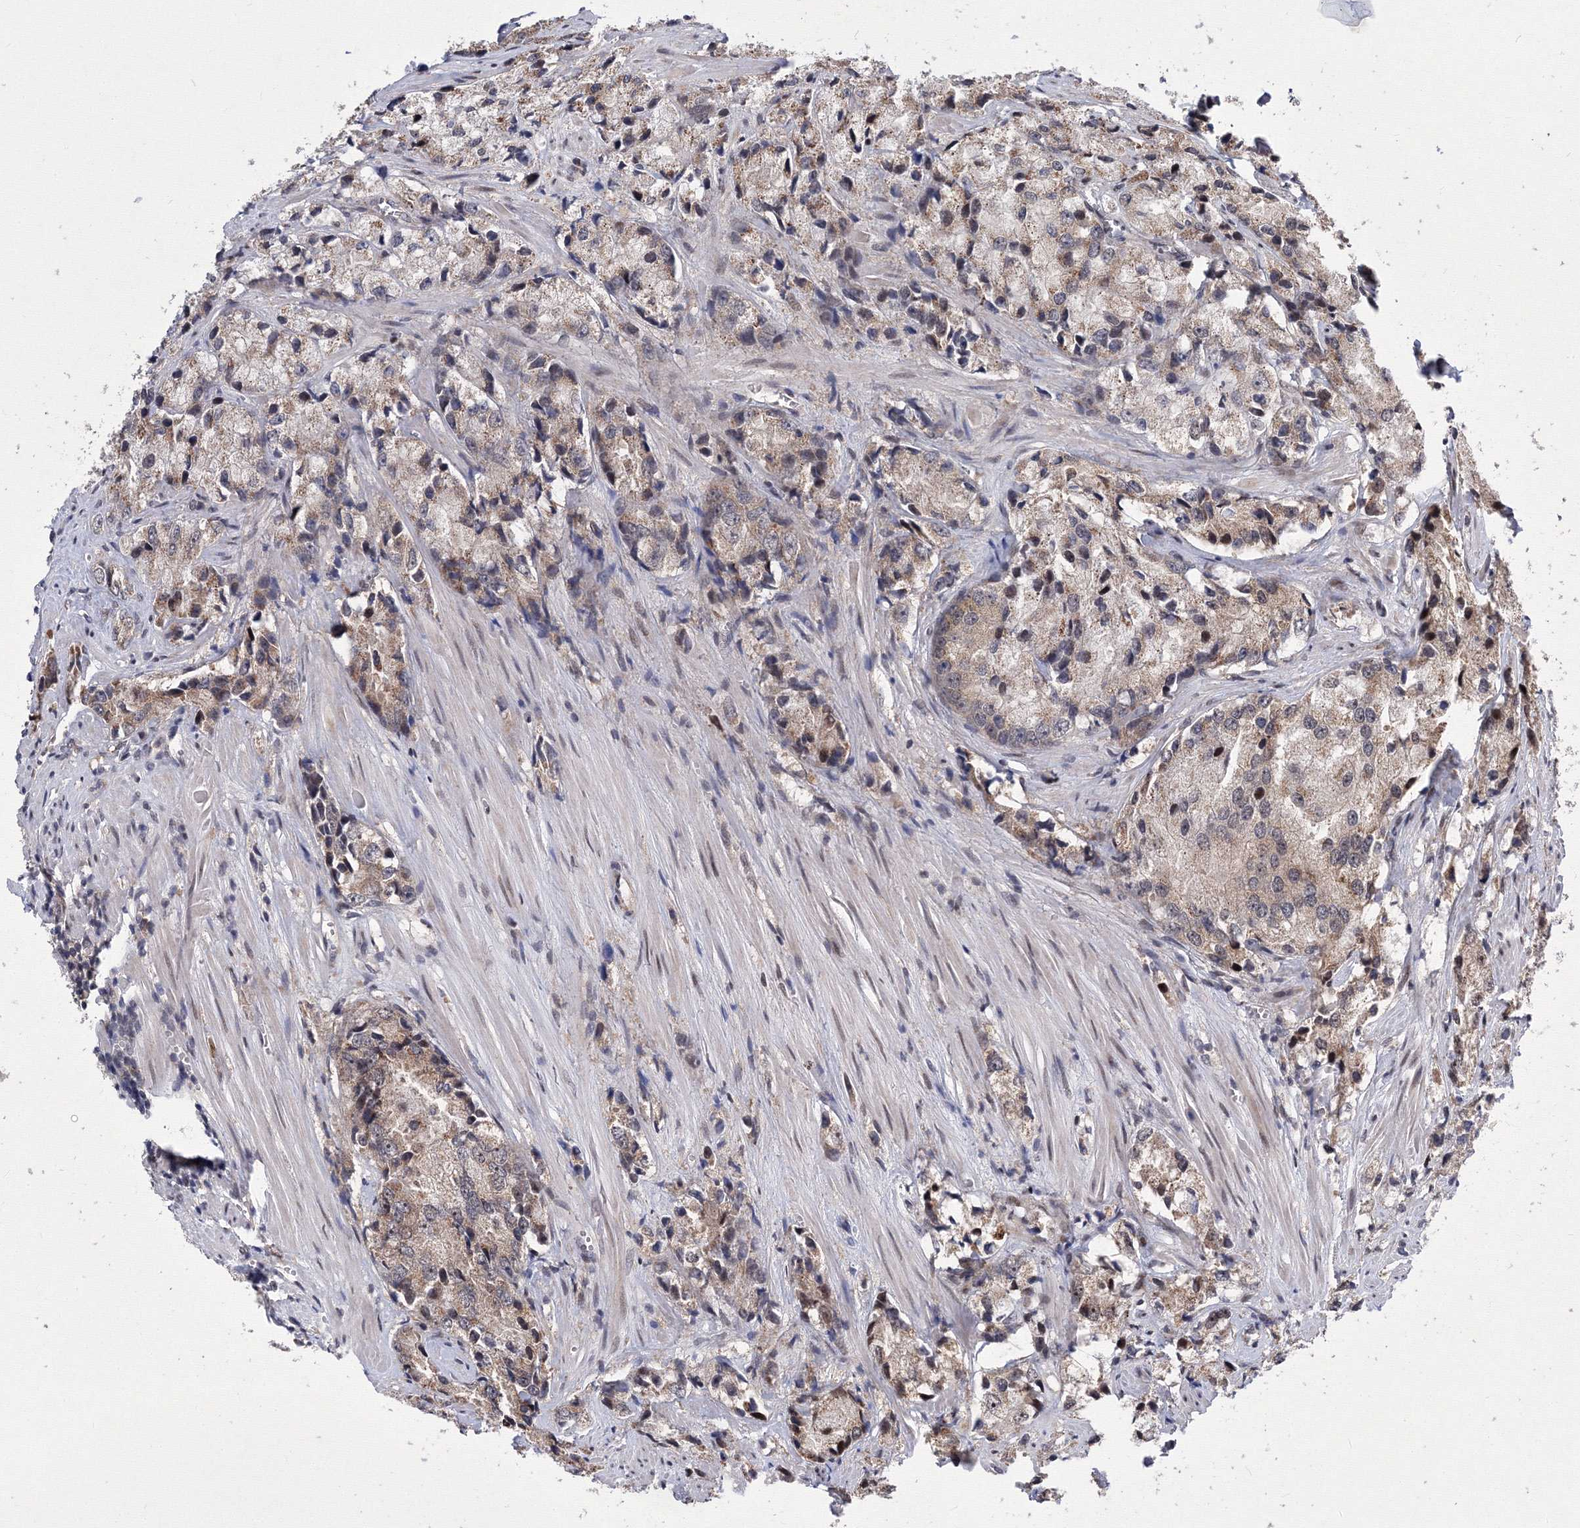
{"staining": {"intensity": "moderate", "quantity": ">75%", "location": "cytoplasmic/membranous"}, "tissue": "prostate cancer", "cell_type": "Tumor cells", "image_type": "cancer", "snomed": [{"axis": "morphology", "description": "Adenocarcinoma, High grade"}, {"axis": "topography", "description": "Prostate"}], "caption": "High-power microscopy captured an IHC histopathology image of prostate cancer (high-grade adenocarcinoma), revealing moderate cytoplasmic/membranous expression in about >75% of tumor cells. Nuclei are stained in blue.", "gene": "GPN1", "patient": {"sex": "male", "age": 66}}